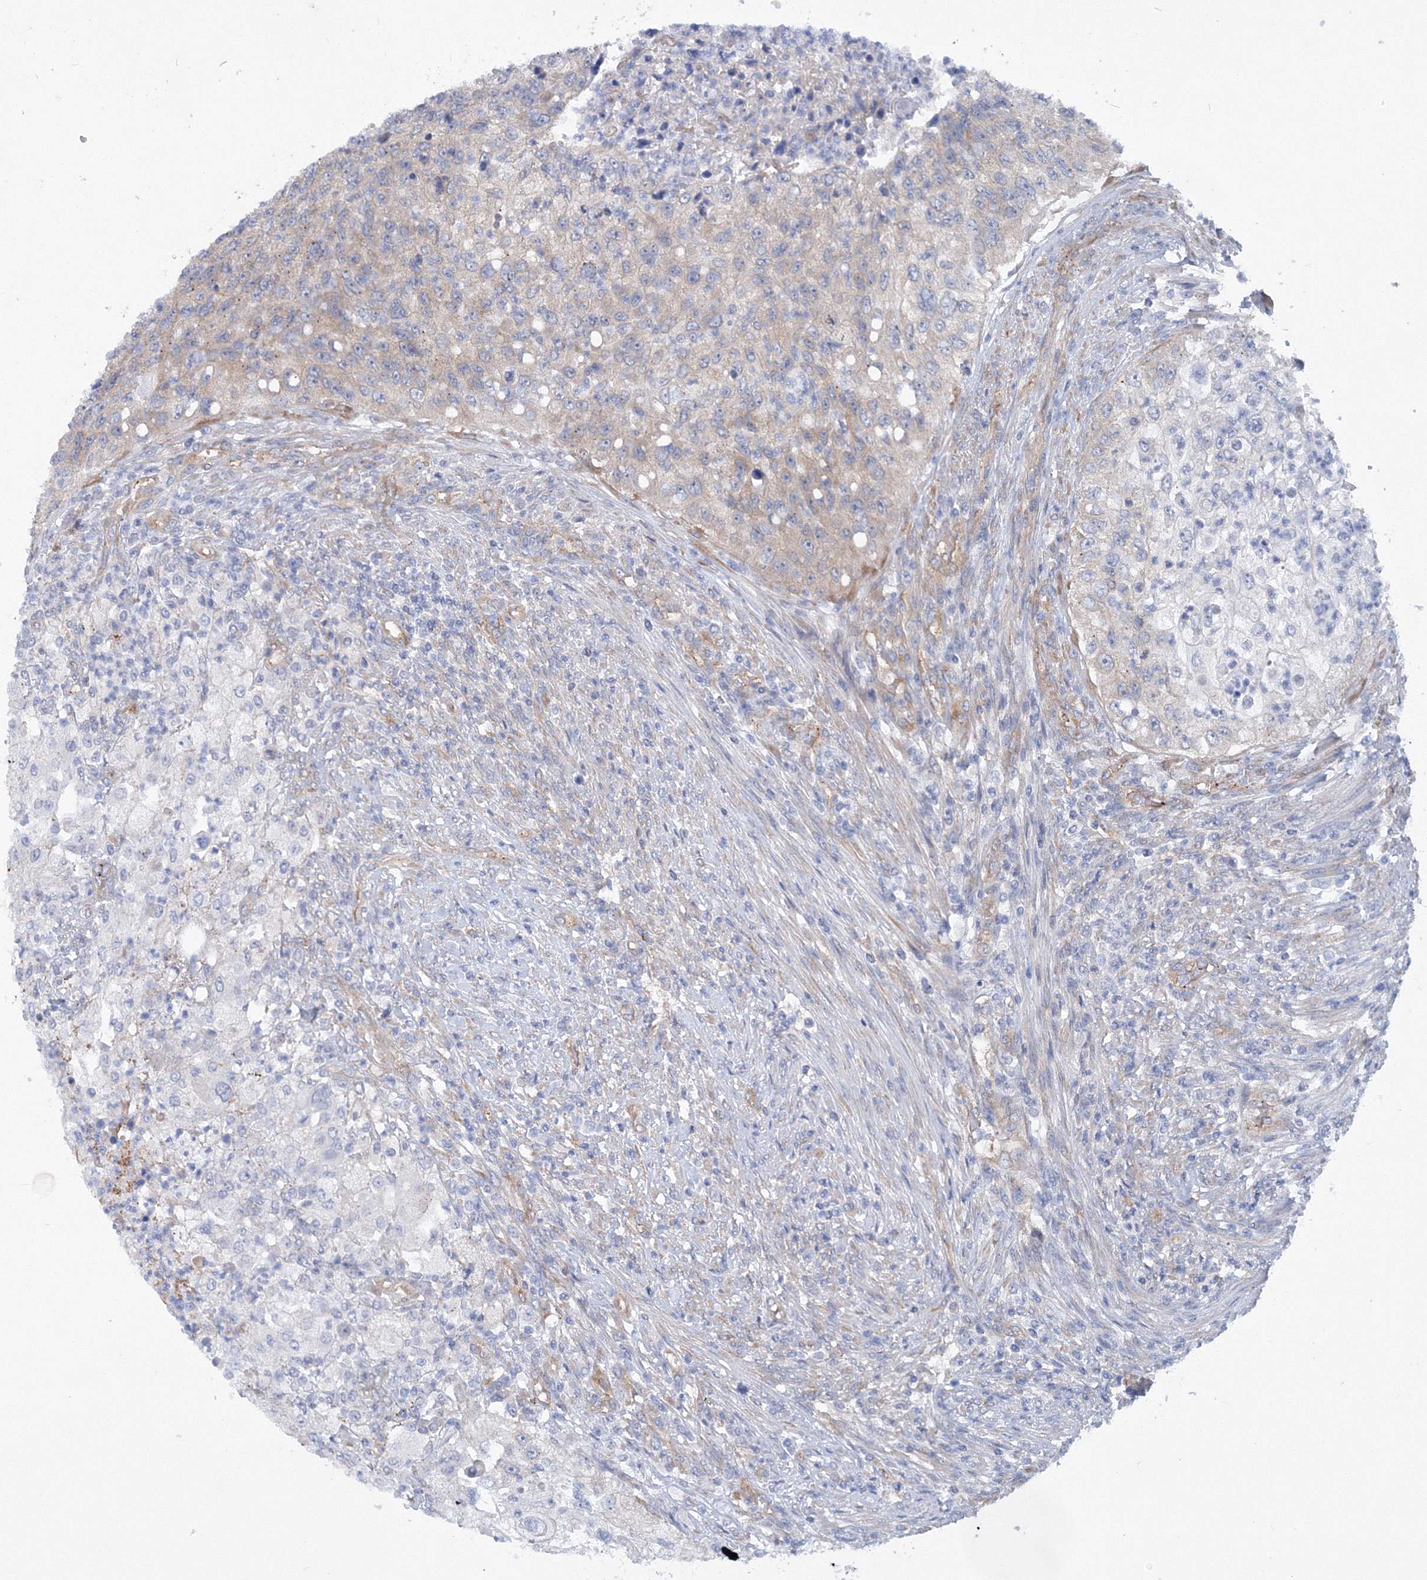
{"staining": {"intensity": "negative", "quantity": "none", "location": "none"}, "tissue": "urothelial cancer", "cell_type": "Tumor cells", "image_type": "cancer", "snomed": [{"axis": "morphology", "description": "Urothelial carcinoma, High grade"}, {"axis": "topography", "description": "Urinary bladder"}], "caption": "Tumor cells show no significant protein positivity in high-grade urothelial carcinoma. The staining is performed using DAB brown chromogen with nuclei counter-stained in using hematoxylin.", "gene": "TANC1", "patient": {"sex": "female", "age": 60}}